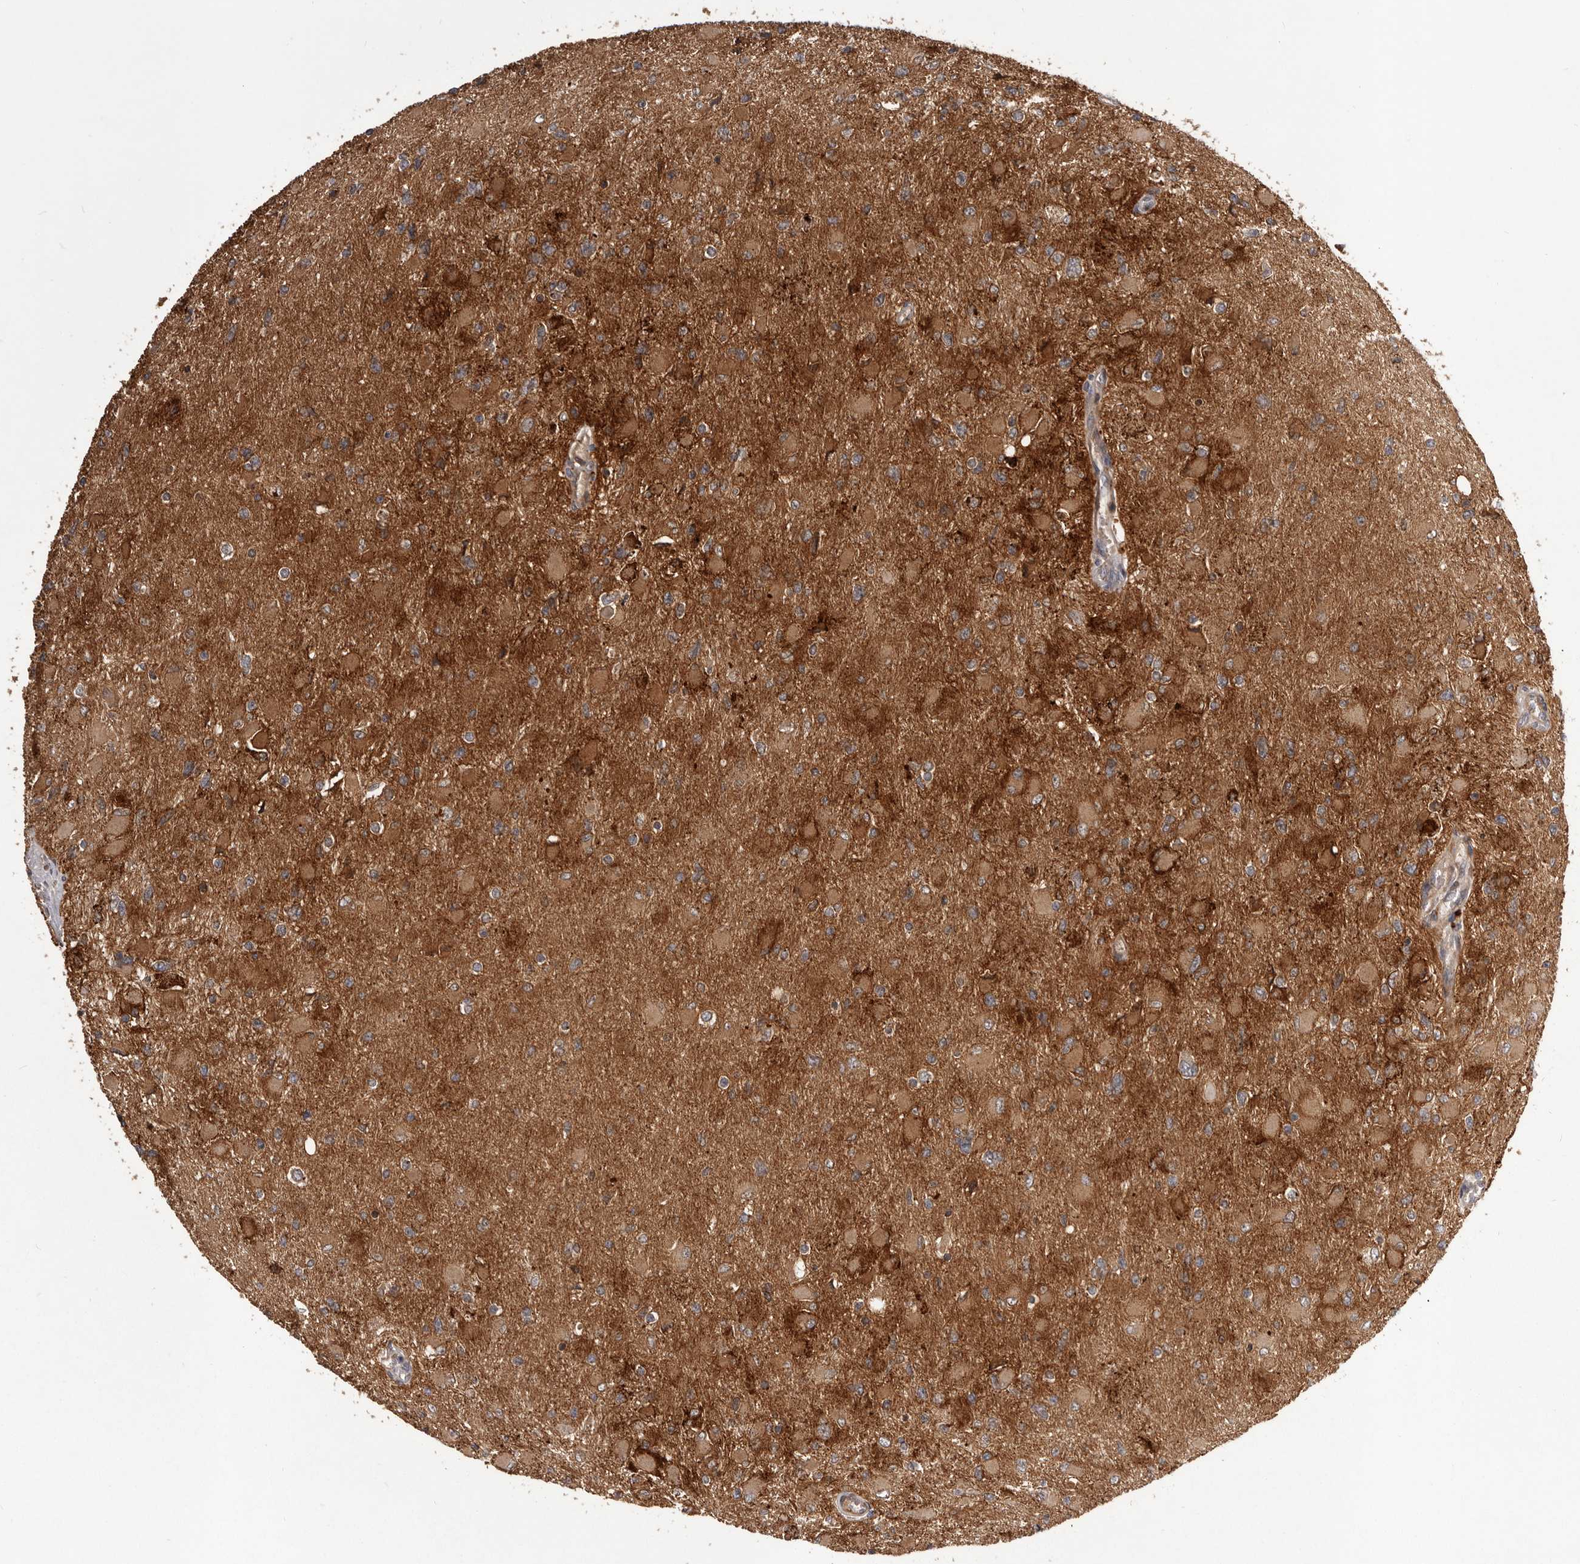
{"staining": {"intensity": "moderate", "quantity": ">75%", "location": "cytoplasmic/membranous"}, "tissue": "glioma", "cell_type": "Tumor cells", "image_type": "cancer", "snomed": [{"axis": "morphology", "description": "Glioma, malignant, High grade"}, {"axis": "topography", "description": "Cerebral cortex"}], "caption": "IHC of malignant glioma (high-grade) reveals medium levels of moderate cytoplasmic/membranous expression in approximately >75% of tumor cells.", "gene": "GLIPR2", "patient": {"sex": "female", "age": 36}}